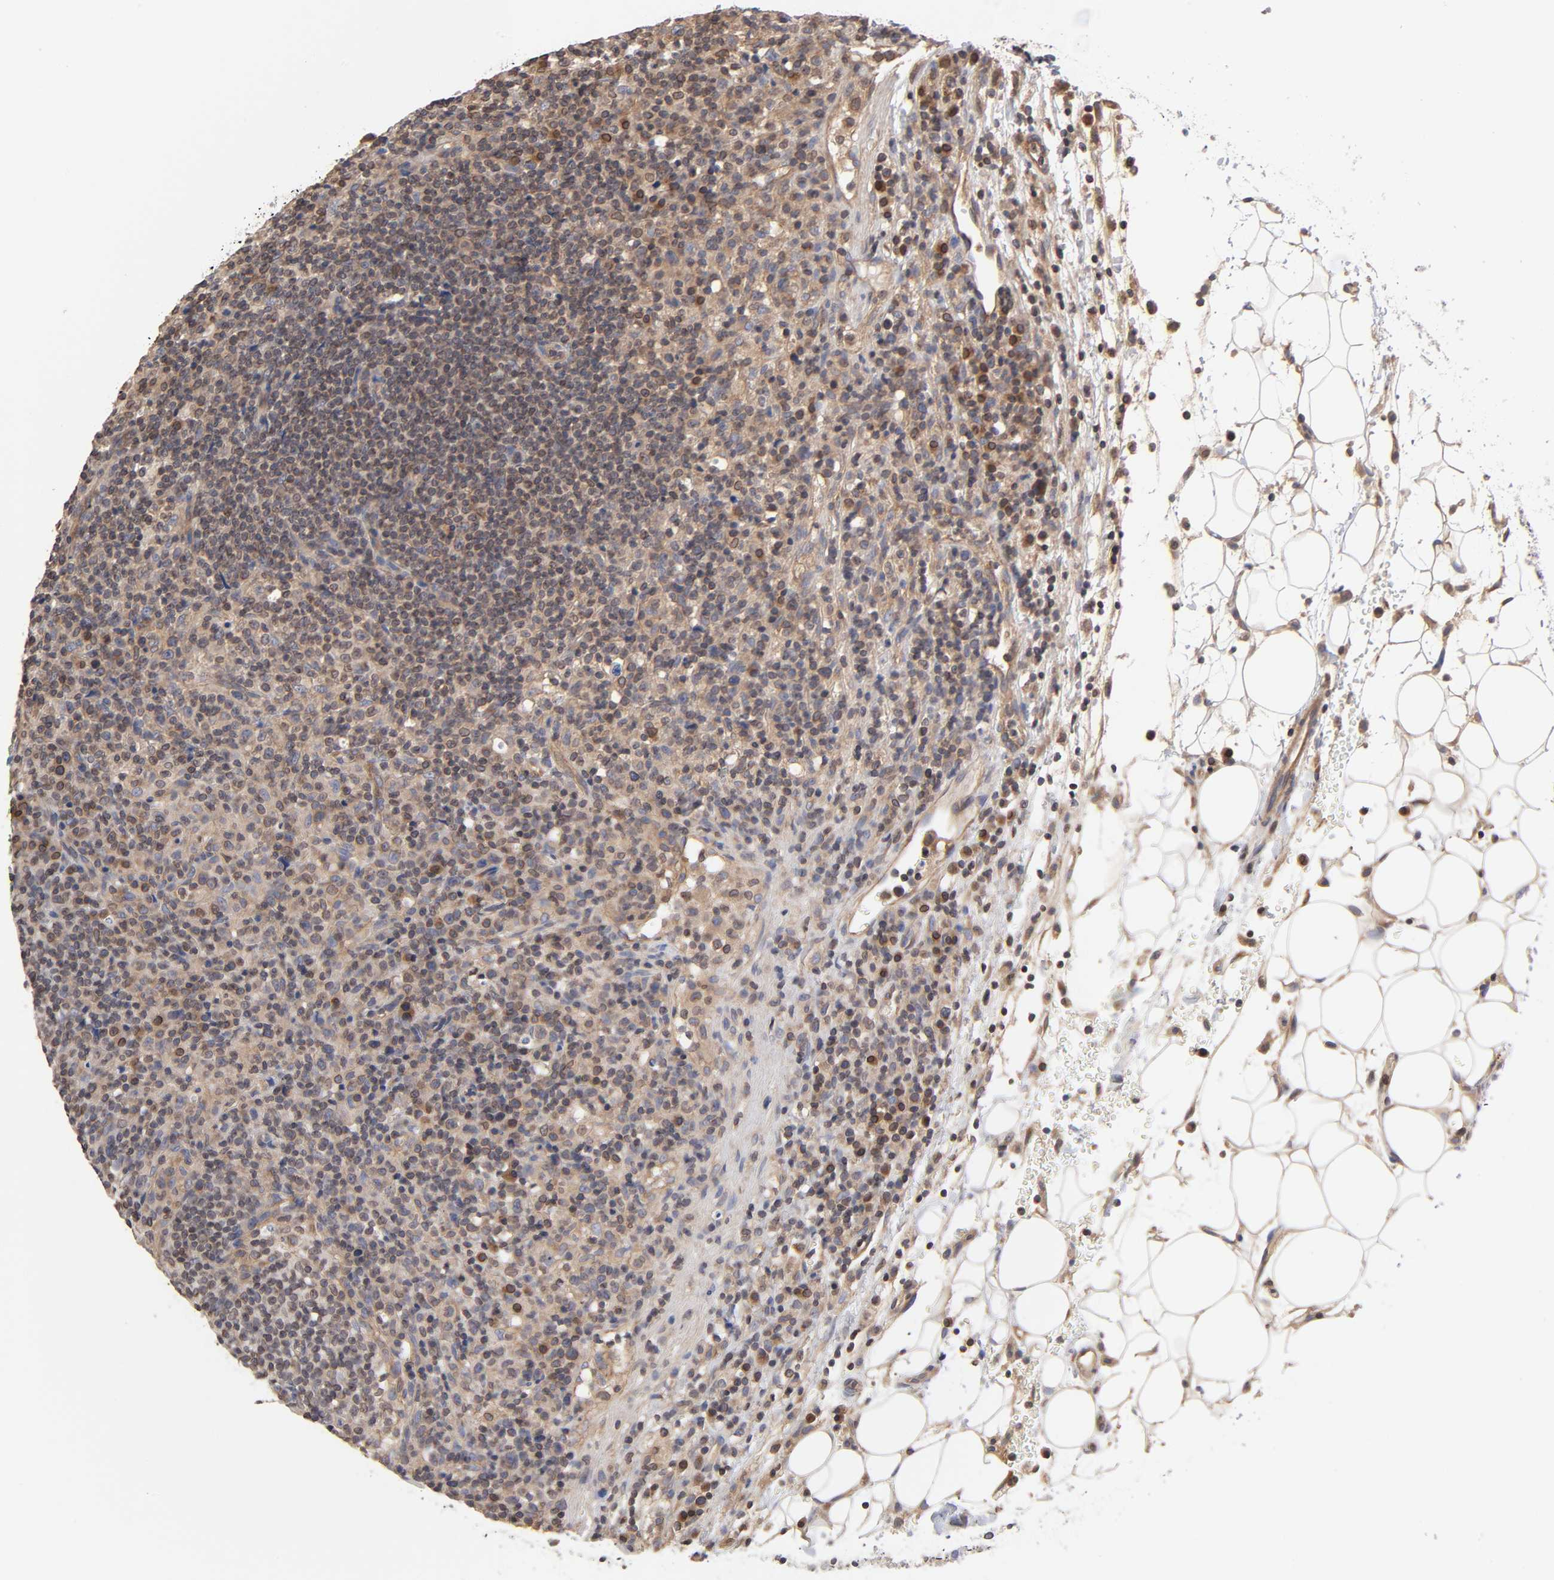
{"staining": {"intensity": "moderate", "quantity": "25%-75%", "location": "cytoplasmic/membranous"}, "tissue": "lymphoma", "cell_type": "Tumor cells", "image_type": "cancer", "snomed": [{"axis": "morphology", "description": "Hodgkin's disease, NOS"}, {"axis": "topography", "description": "Lymph node"}], "caption": "Protein expression analysis of human lymphoma reveals moderate cytoplasmic/membranous staining in approximately 25%-75% of tumor cells. Nuclei are stained in blue.", "gene": "STRN3", "patient": {"sex": "male", "age": 65}}